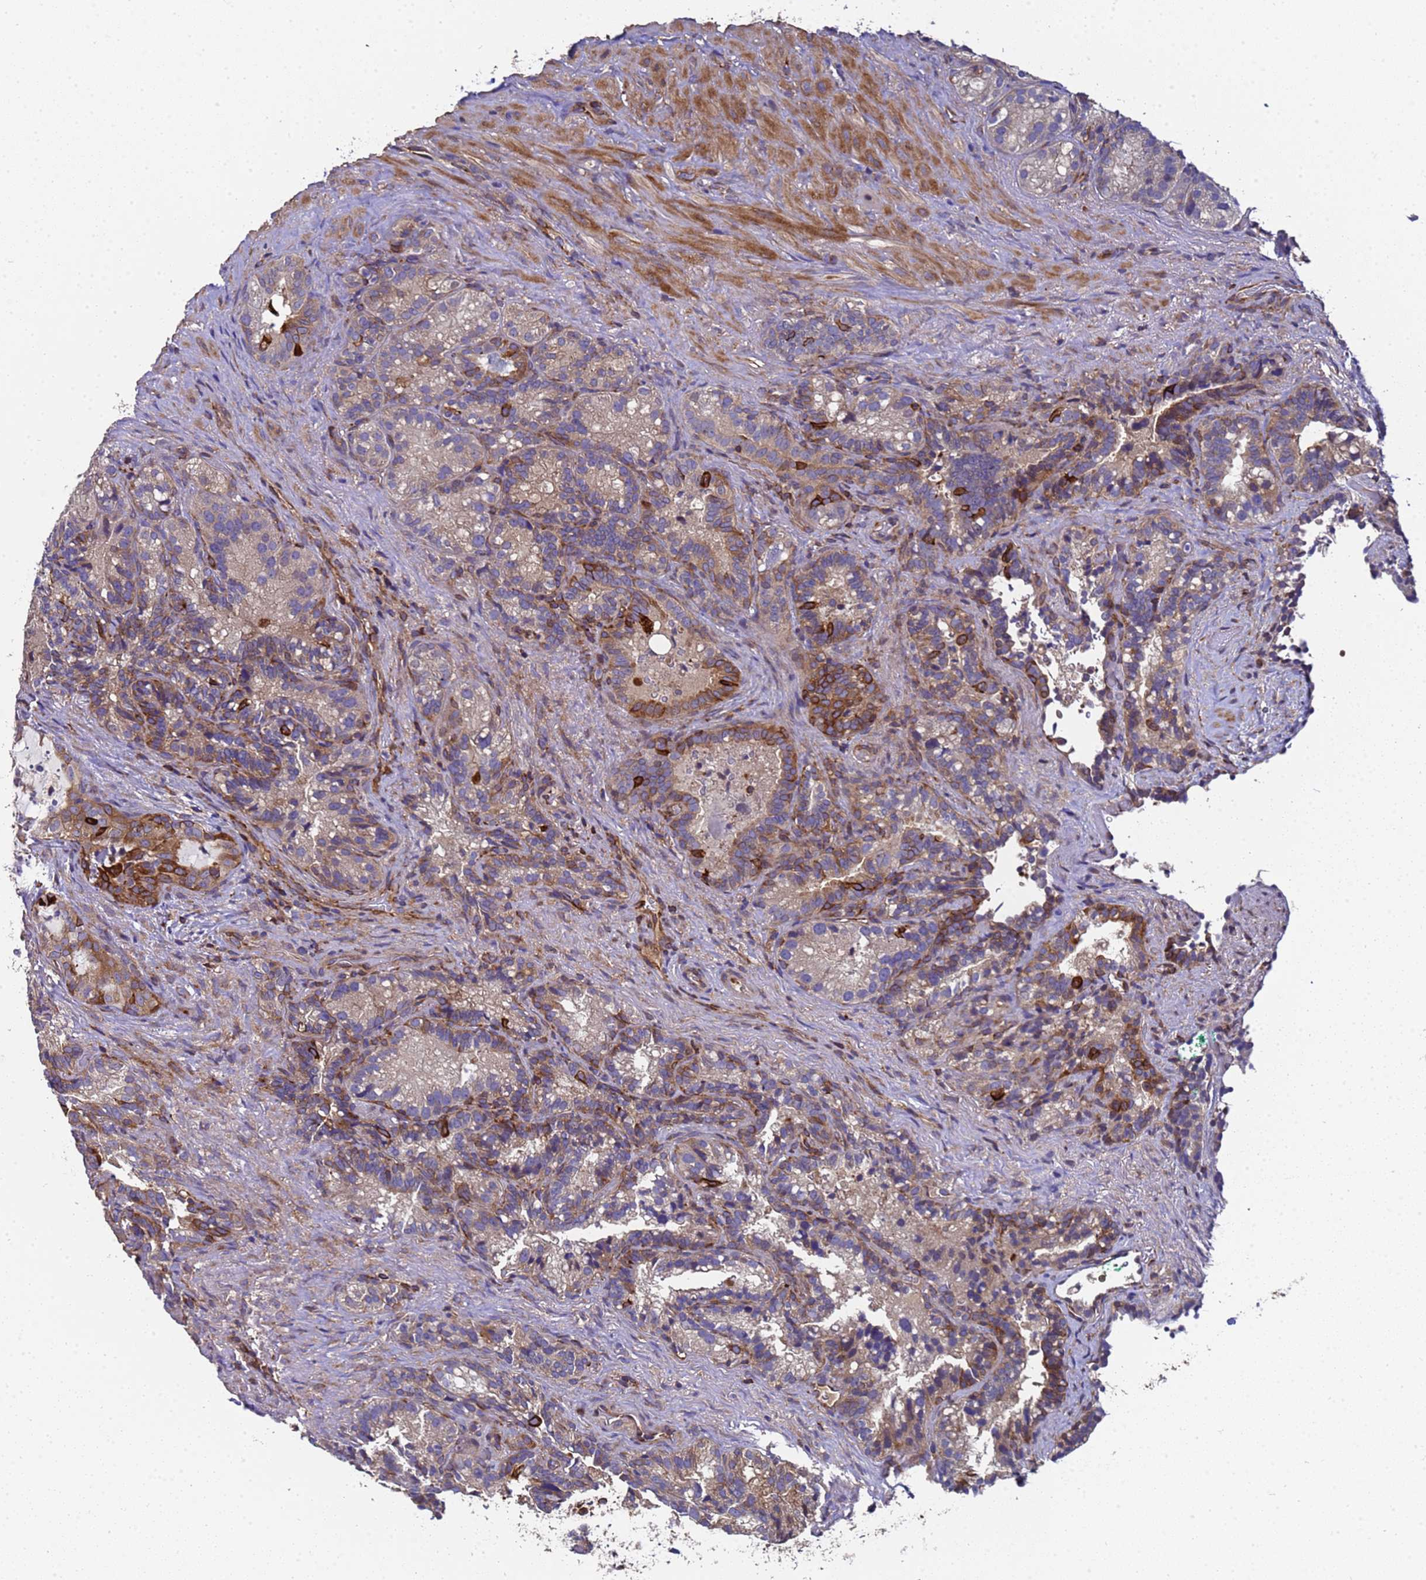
{"staining": {"intensity": "moderate", "quantity": "25%-75%", "location": "cytoplasmic/membranous"}, "tissue": "seminal vesicle", "cell_type": "Glandular cells", "image_type": "normal", "snomed": [{"axis": "morphology", "description": "Normal tissue, NOS"}, {"axis": "topography", "description": "Seminal veicle"}], "caption": "Immunohistochemistry (DAB (3,3'-diaminobenzidine)) staining of benign human seminal vesicle reveals moderate cytoplasmic/membranous protein positivity in approximately 25%-75% of glandular cells. Nuclei are stained in blue.", "gene": "MOCS1", "patient": {"sex": "male", "age": 62}}